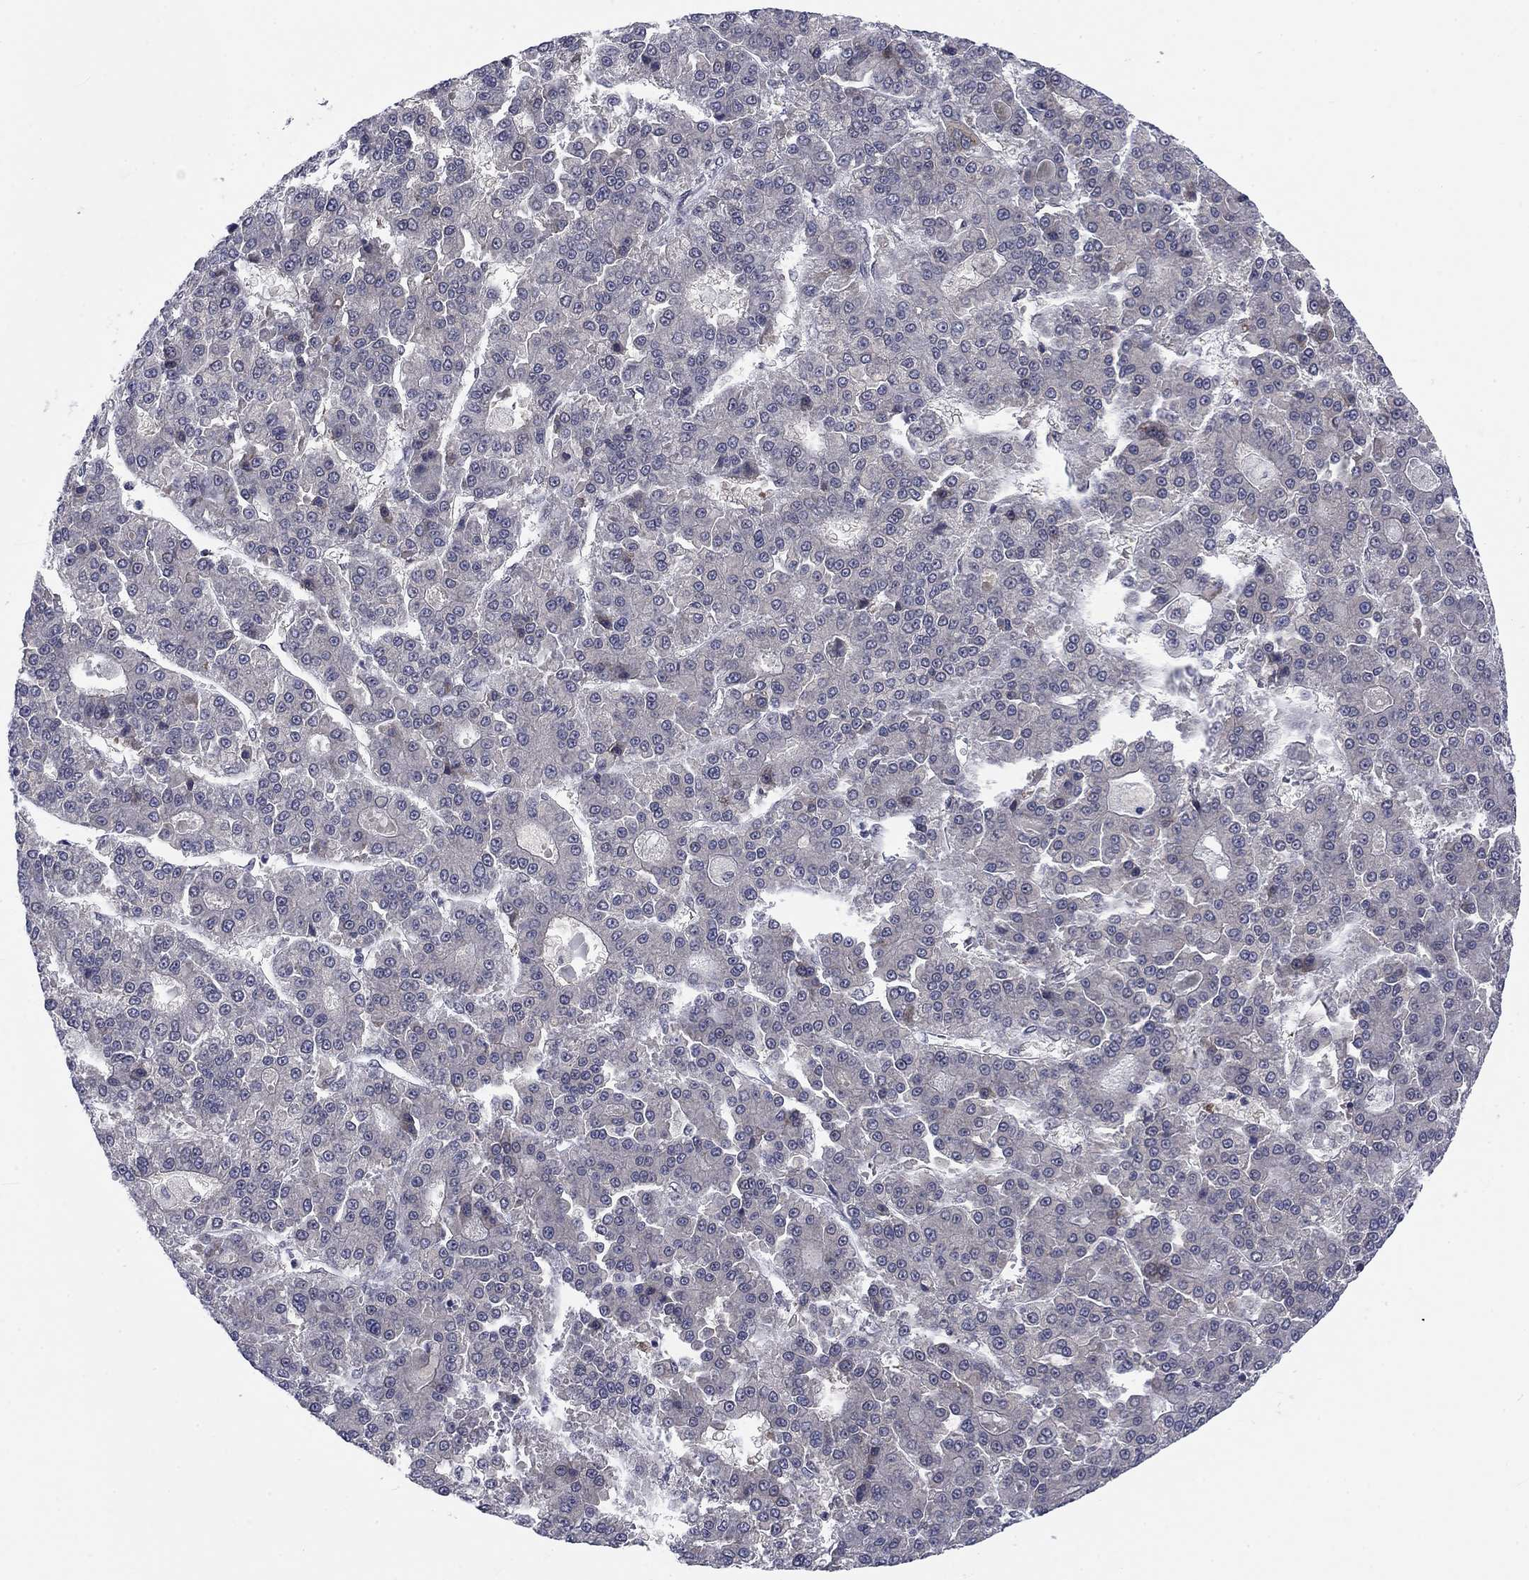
{"staining": {"intensity": "negative", "quantity": "none", "location": "none"}, "tissue": "liver cancer", "cell_type": "Tumor cells", "image_type": "cancer", "snomed": [{"axis": "morphology", "description": "Carcinoma, Hepatocellular, NOS"}, {"axis": "topography", "description": "Liver"}], "caption": "Immunohistochemistry (IHC) image of human liver hepatocellular carcinoma stained for a protein (brown), which shows no staining in tumor cells.", "gene": "FYTTD1", "patient": {"sex": "male", "age": 70}}